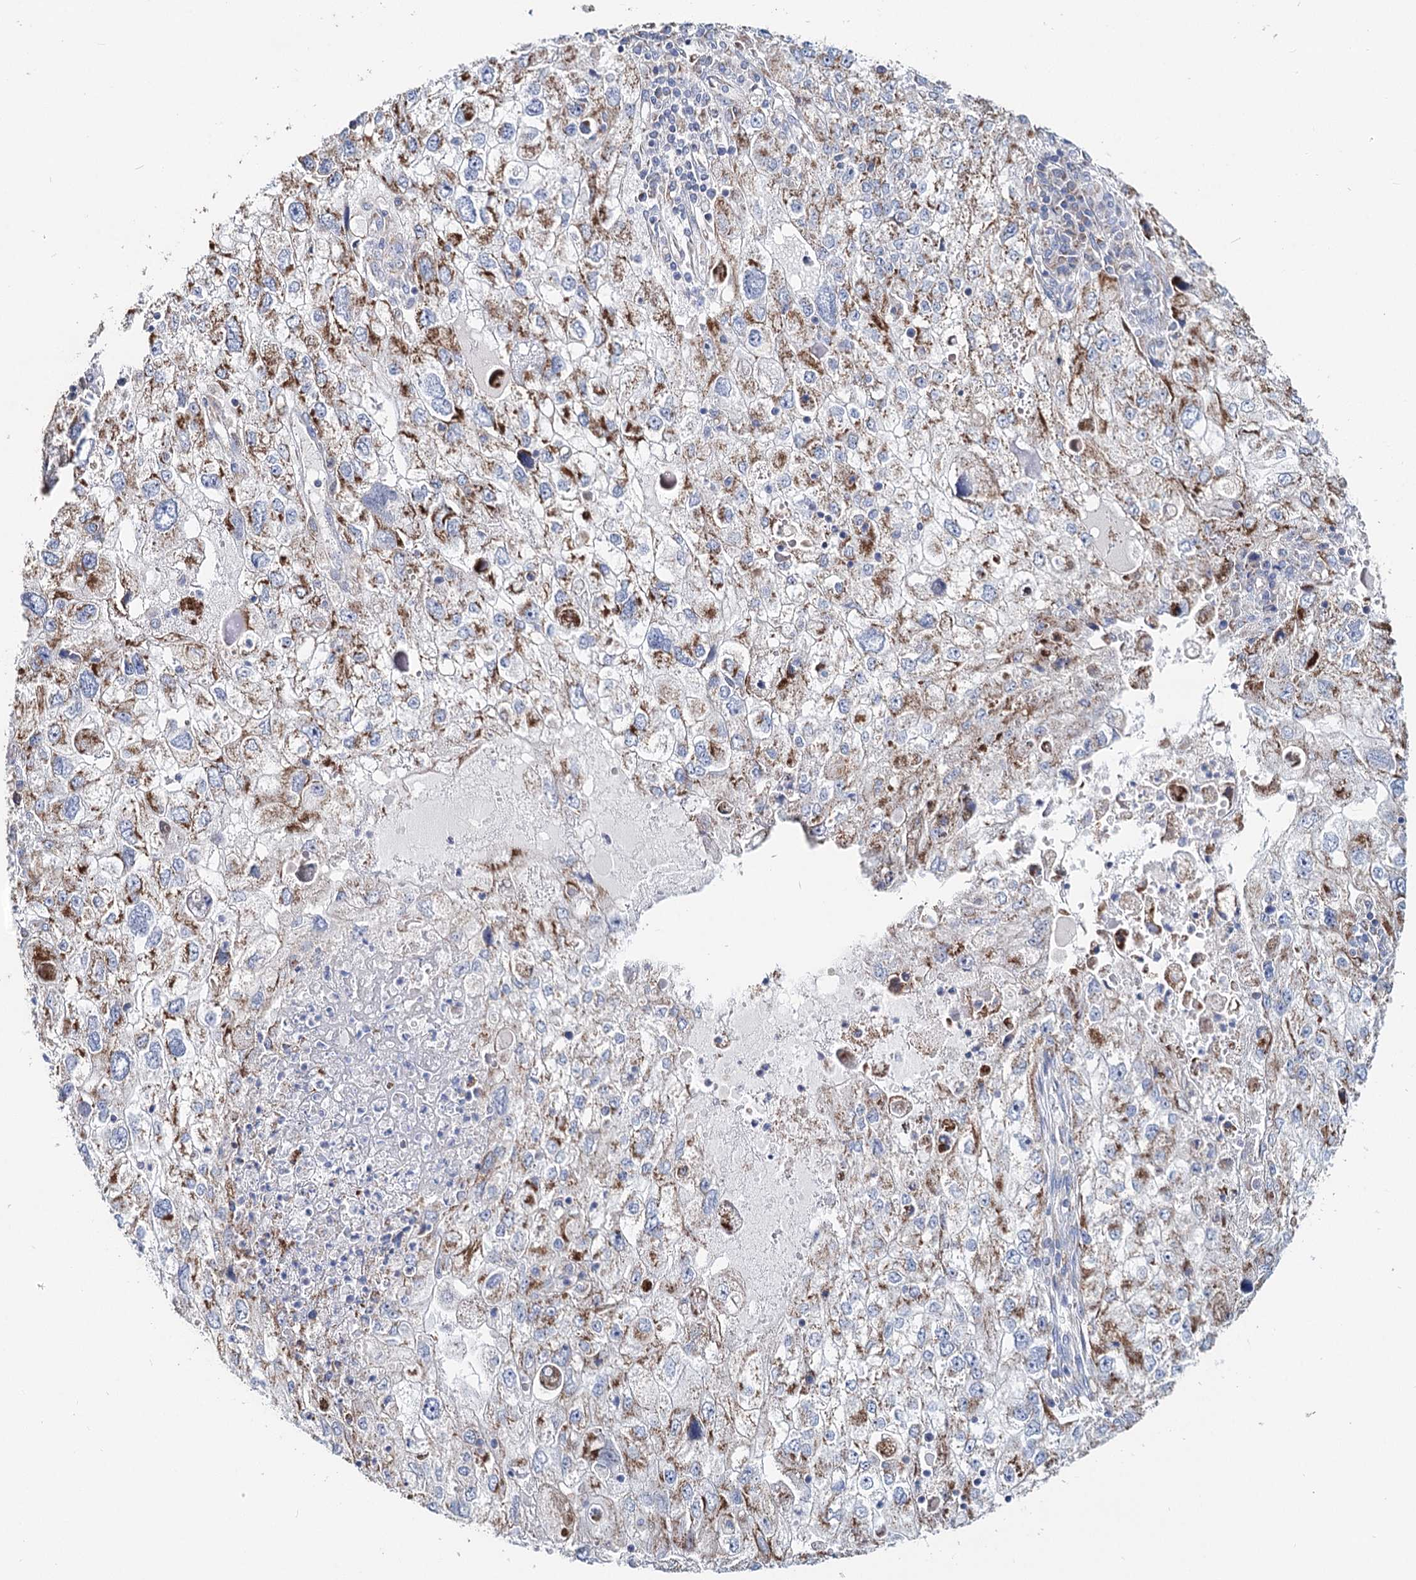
{"staining": {"intensity": "moderate", "quantity": "25%-75%", "location": "cytoplasmic/membranous"}, "tissue": "endometrial cancer", "cell_type": "Tumor cells", "image_type": "cancer", "snomed": [{"axis": "morphology", "description": "Adenocarcinoma, NOS"}, {"axis": "topography", "description": "Endometrium"}], "caption": "Adenocarcinoma (endometrial) stained with a brown dye demonstrates moderate cytoplasmic/membranous positive staining in approximately 25%-75% of tumor cells.", "gene": "MCCC2", "patient": {"sex": "female", "age": 49}}